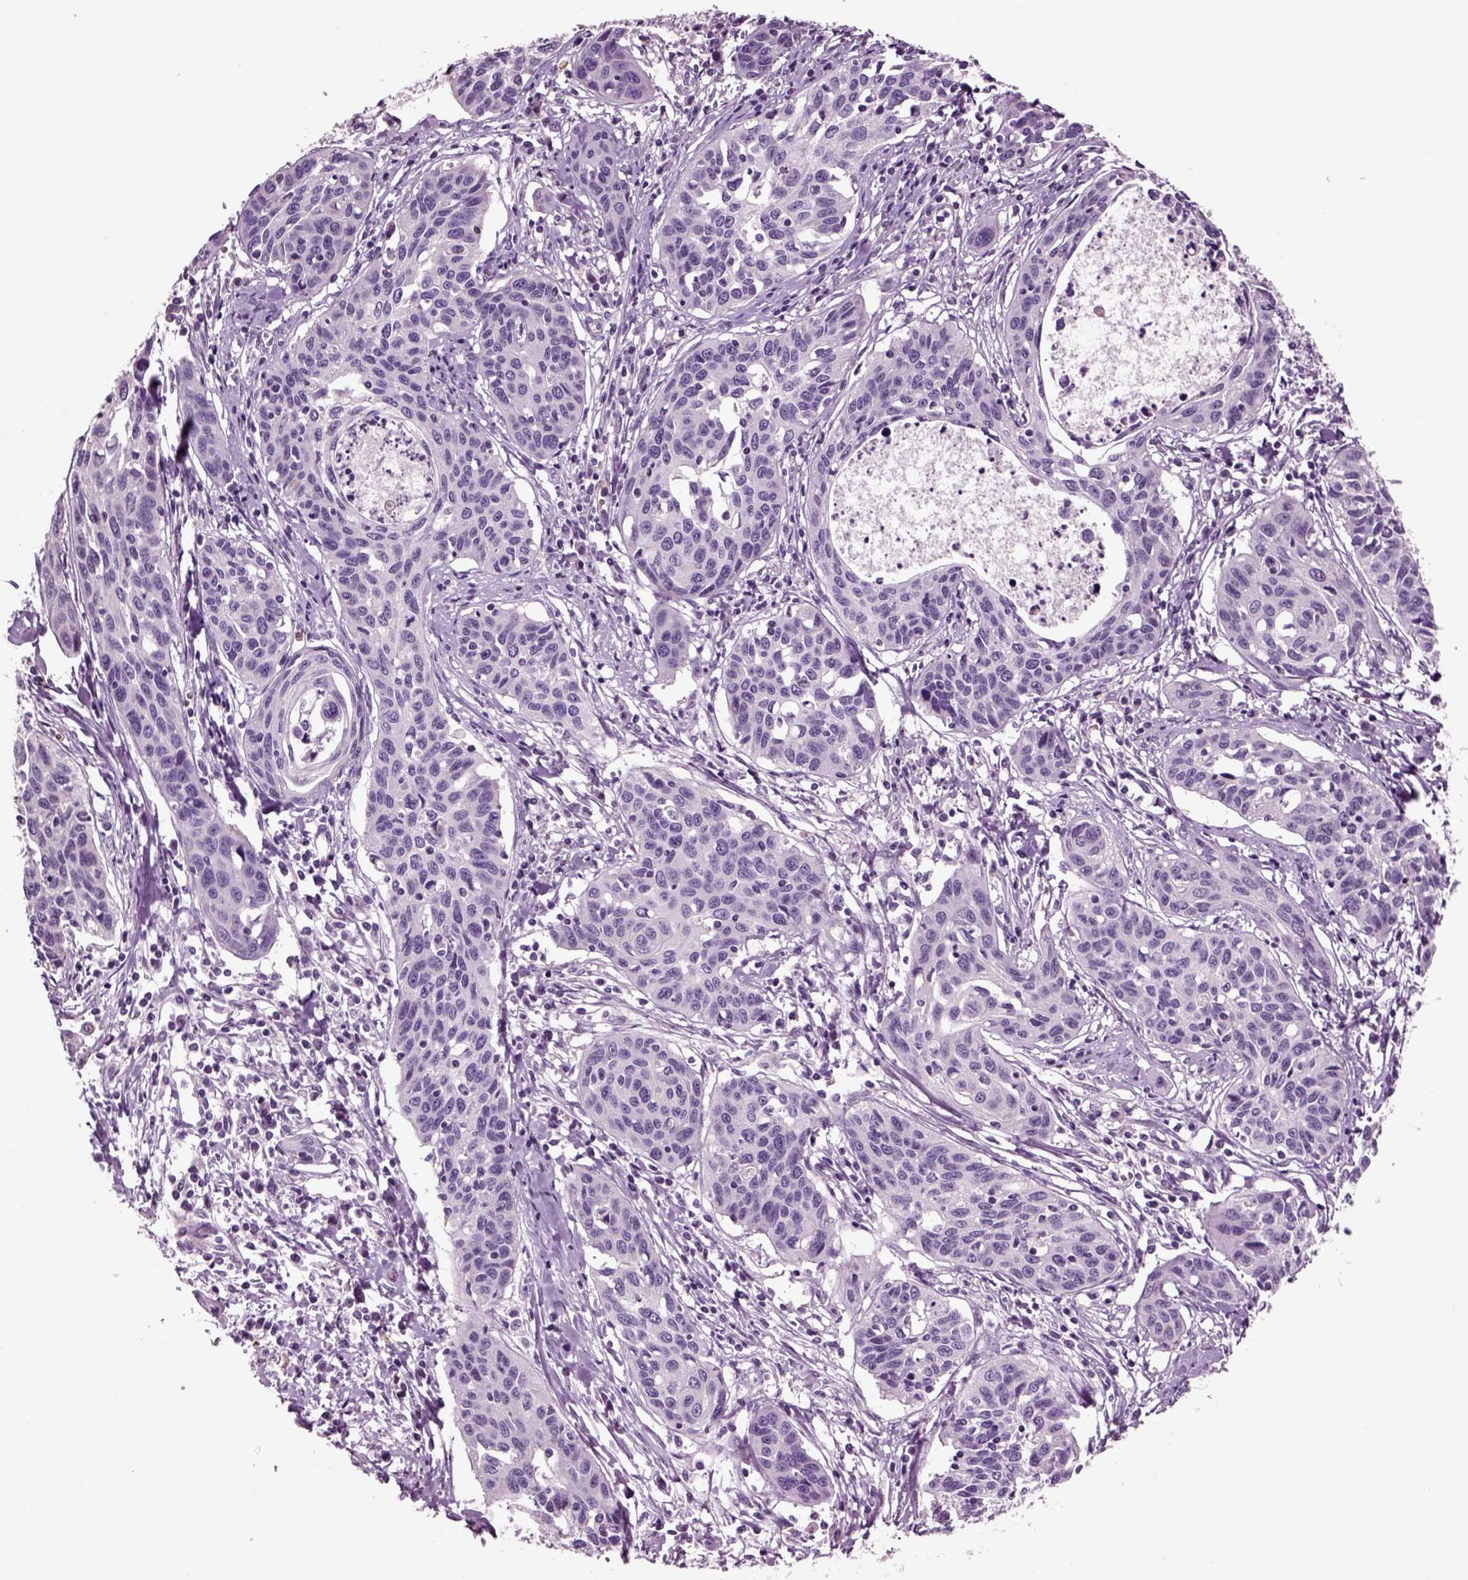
{"staining": {"intensity": "negative", "quantity": "none", "location": "none"}, "tissue": "cervical cancer", "cell_type": "Tumor cells", "image_type": "cancer", "snomed": [{"axis": "morphology", "description": "Squamous cell carcinoma, NOS"}, {"axis": "topography", "description": "Cervix"}], "caption": "The histopathology image reveals no significant expression in tumor cells of cervical cancer.", "gene": "CHGB", "patient": {"sex": "female", "age": 31}}